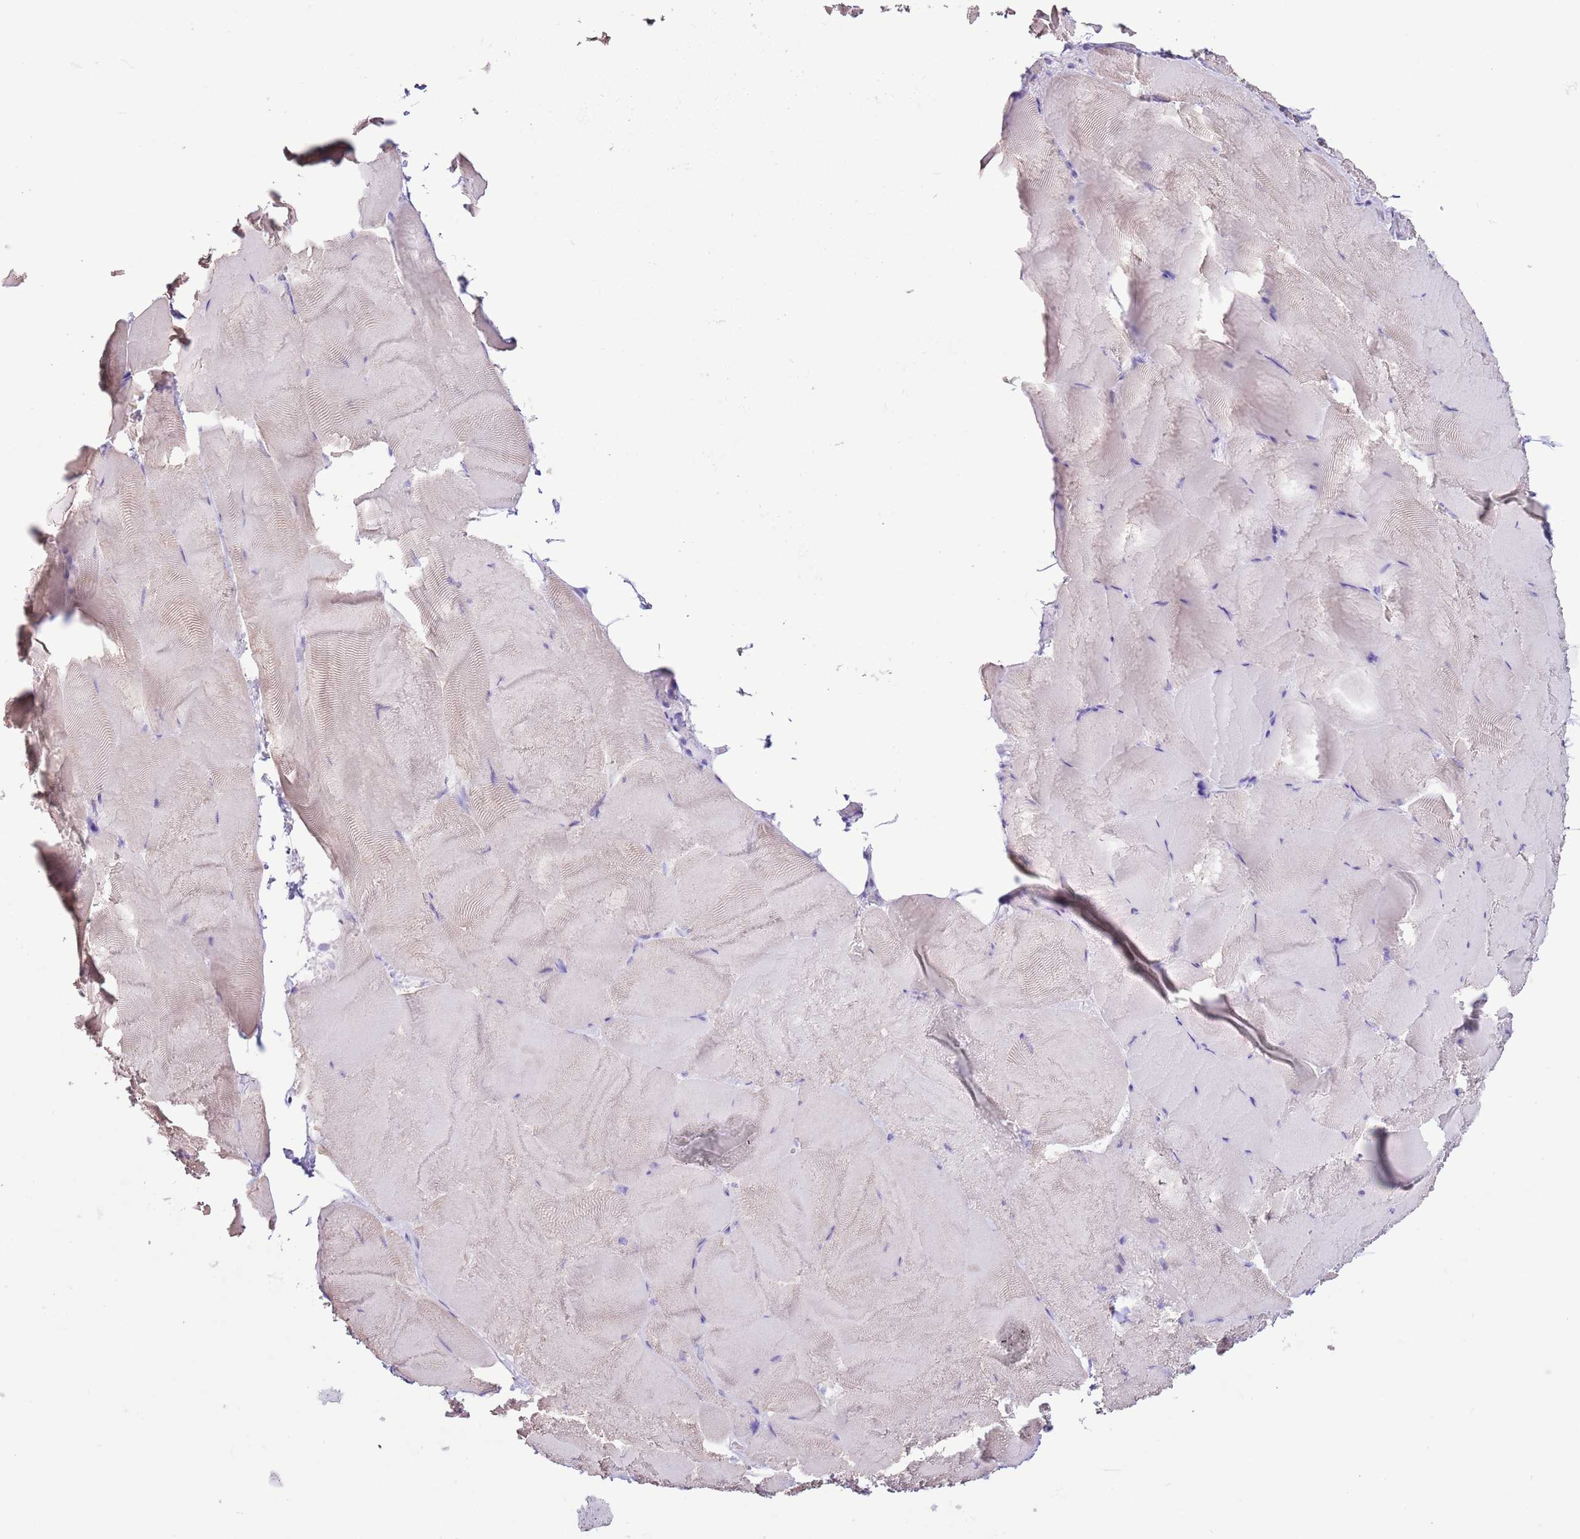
{"staining": {"intensity": "negative", "quantity": "none", "location": "none"}, "tissue": "skeletal muscle", "cell_type": "Myocytes", "image_type": "normal", "snomed": [{"axis": "morphology", "description": "Normal tissue, NOS"}, {"axis": "topography", "description": "Skeletal muscle"}], "caption": "Skeletal muscle stained for a protein using immunohistochemistry demonstrates no staining myocytes.", "gene": "SLC7A14", "patient": {"sex": "female", "age": 64}}